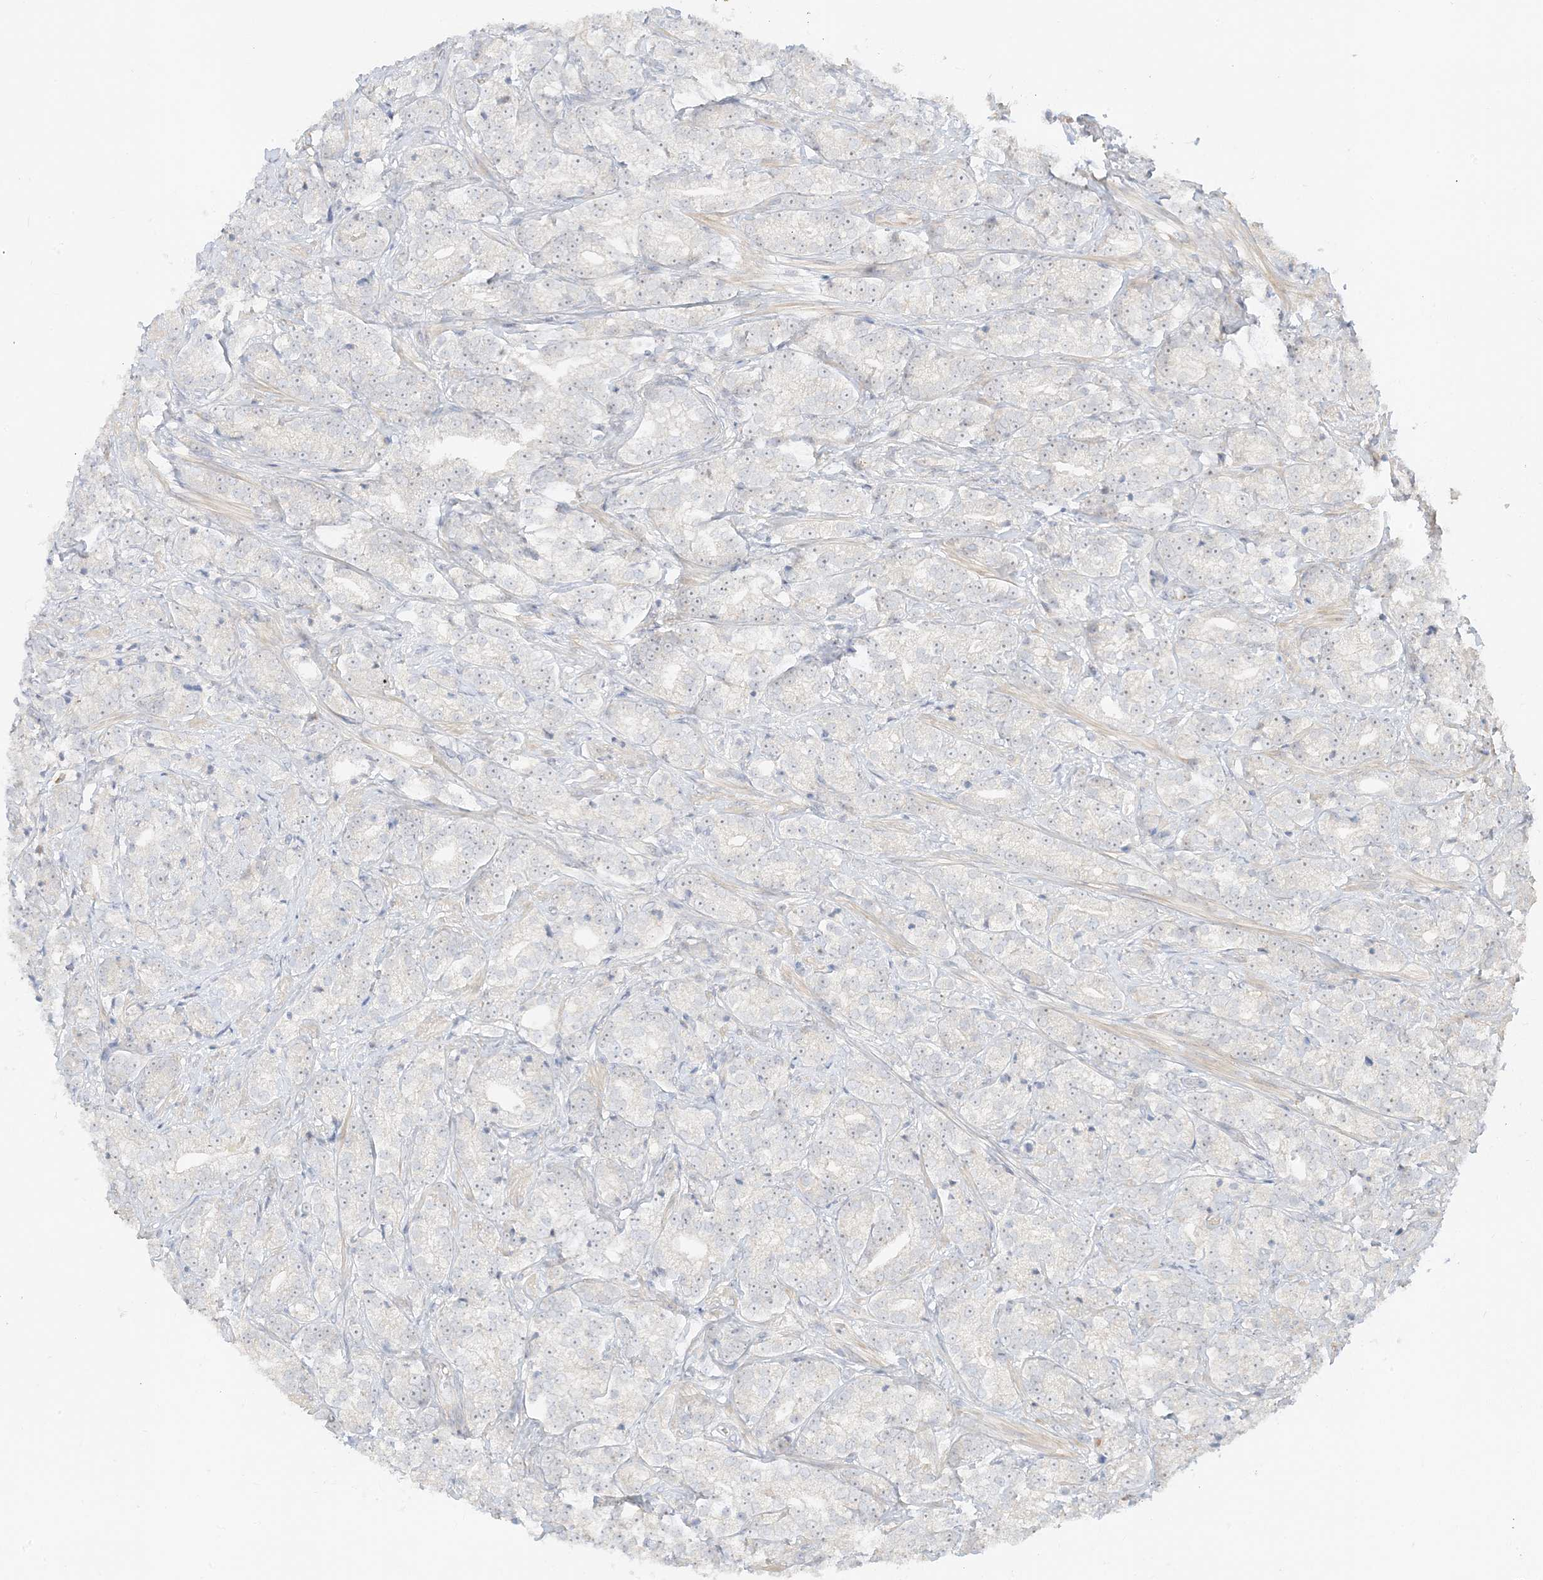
{"staining": {"intensity": "weak", "quantity": "25%-75%", "location": "nuclear"}, "tissue": "prostate cancer", "cell_type": "Tumor cells", "image_type": "cancer", "snomed": [{"axis": "morphology", "description": "Adenocarcinoma, High grade"}, {"axis": "topography", "description": "Prostate"}], "caption": "Human high-grade adenocarcinoma (prostate) stained with a brown dye reveals weak nuclear positive positivity in about 25%-75% of tumor cells.", "gene": "ETAA1", "patient": {"sex": "male", "age": 69}}